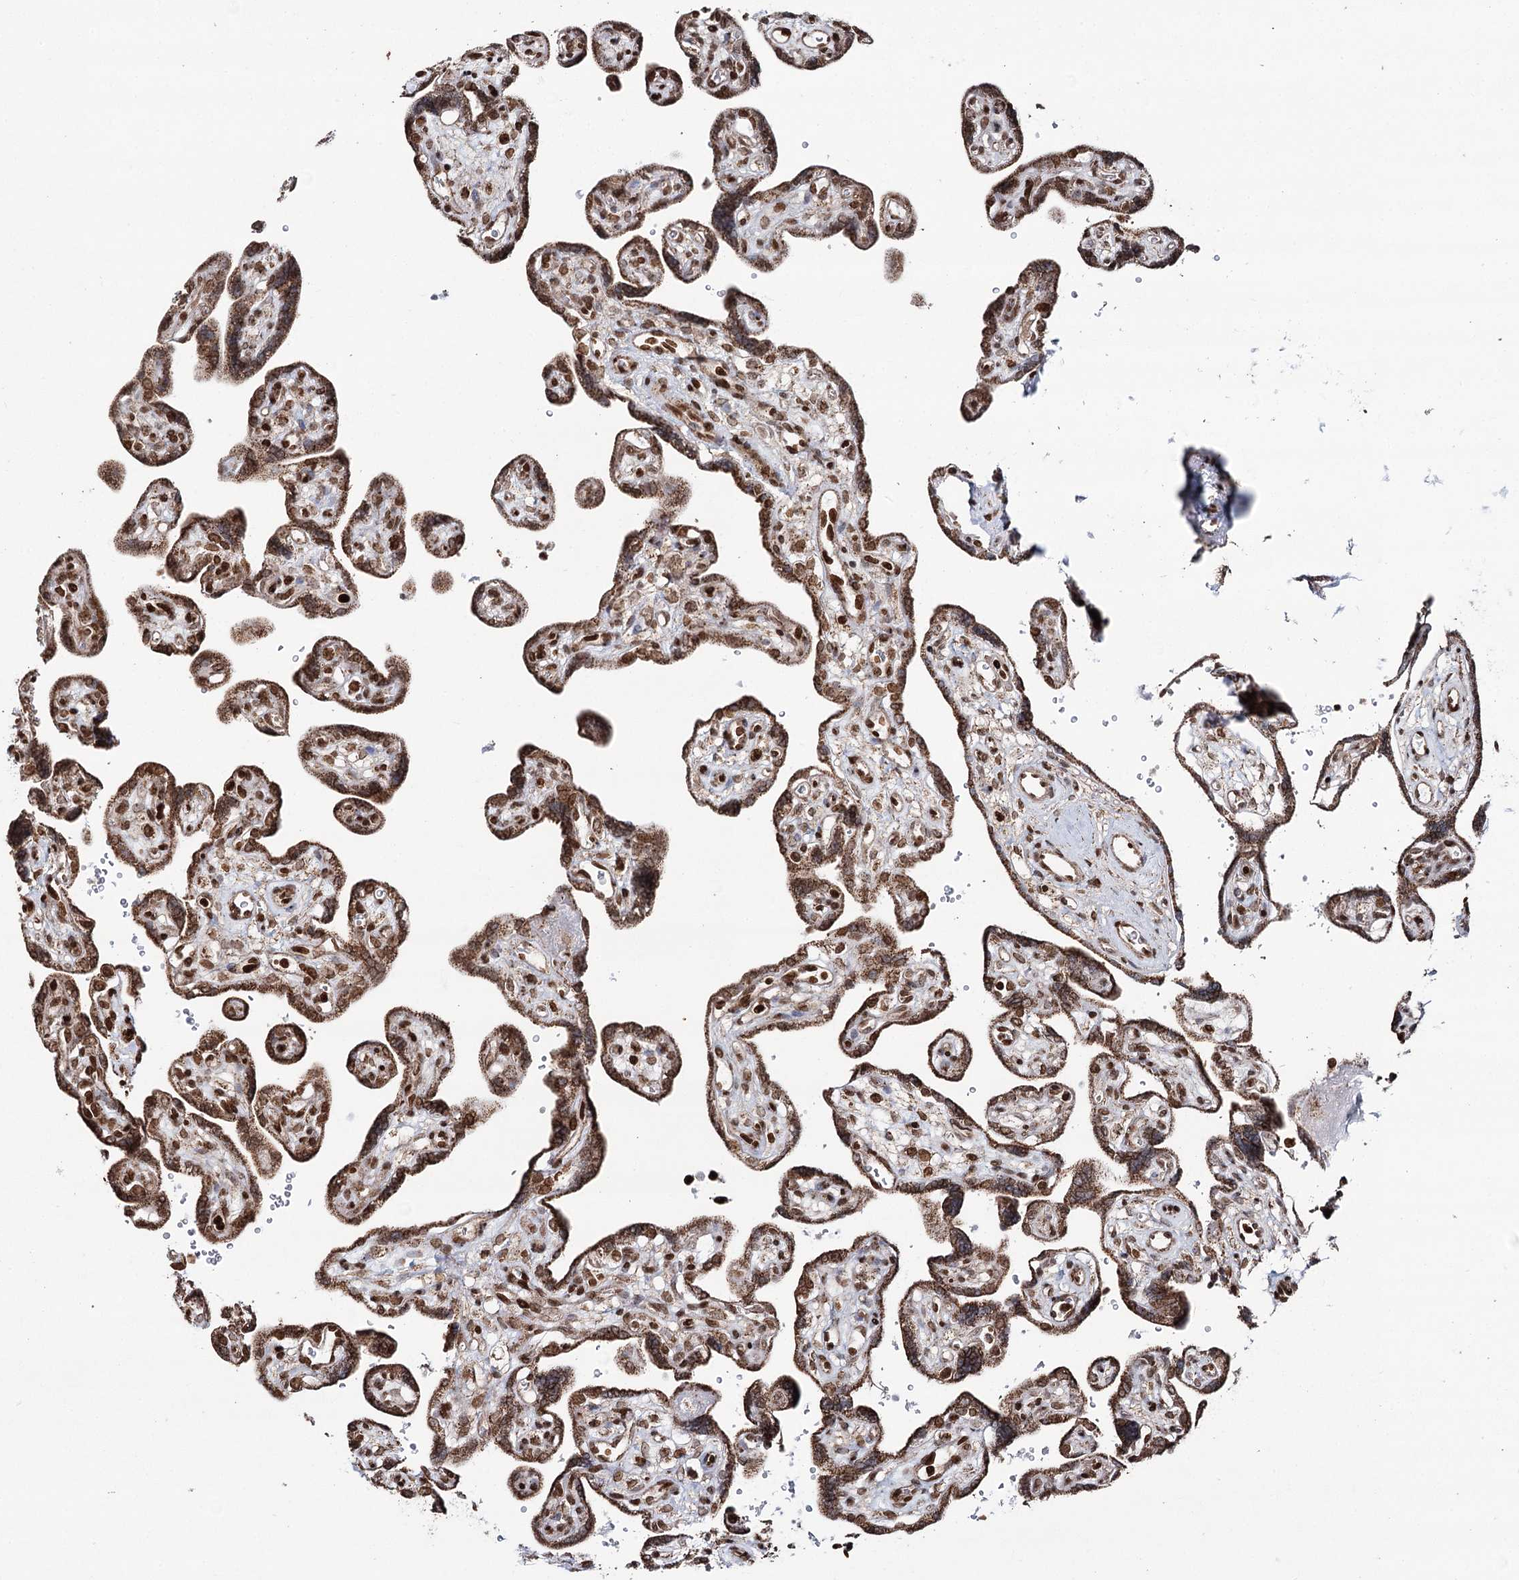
{"staining": {"intensity": "strong", "quantity": ">75%", "location": "cytoplasmic/membranous,nuclear"}, "tissue": "placenta", "cell_type": "Trophoblastic cells", "image_type": "normal", "snomed": [{"axis": "morphology", "description": "Normal tissue, NOS"}, {"axis": "topography", "description": "Placenta"}], "caption": "This image displays immunohistochemistry (IHC) staining of unremarkable placenta, with high strong cytoplasmic/membranous,nuclear staining in approximately >75% of trophoblastic cells.", "gene": "PDHX", "patient": {"sex": "female", "age": 39}}